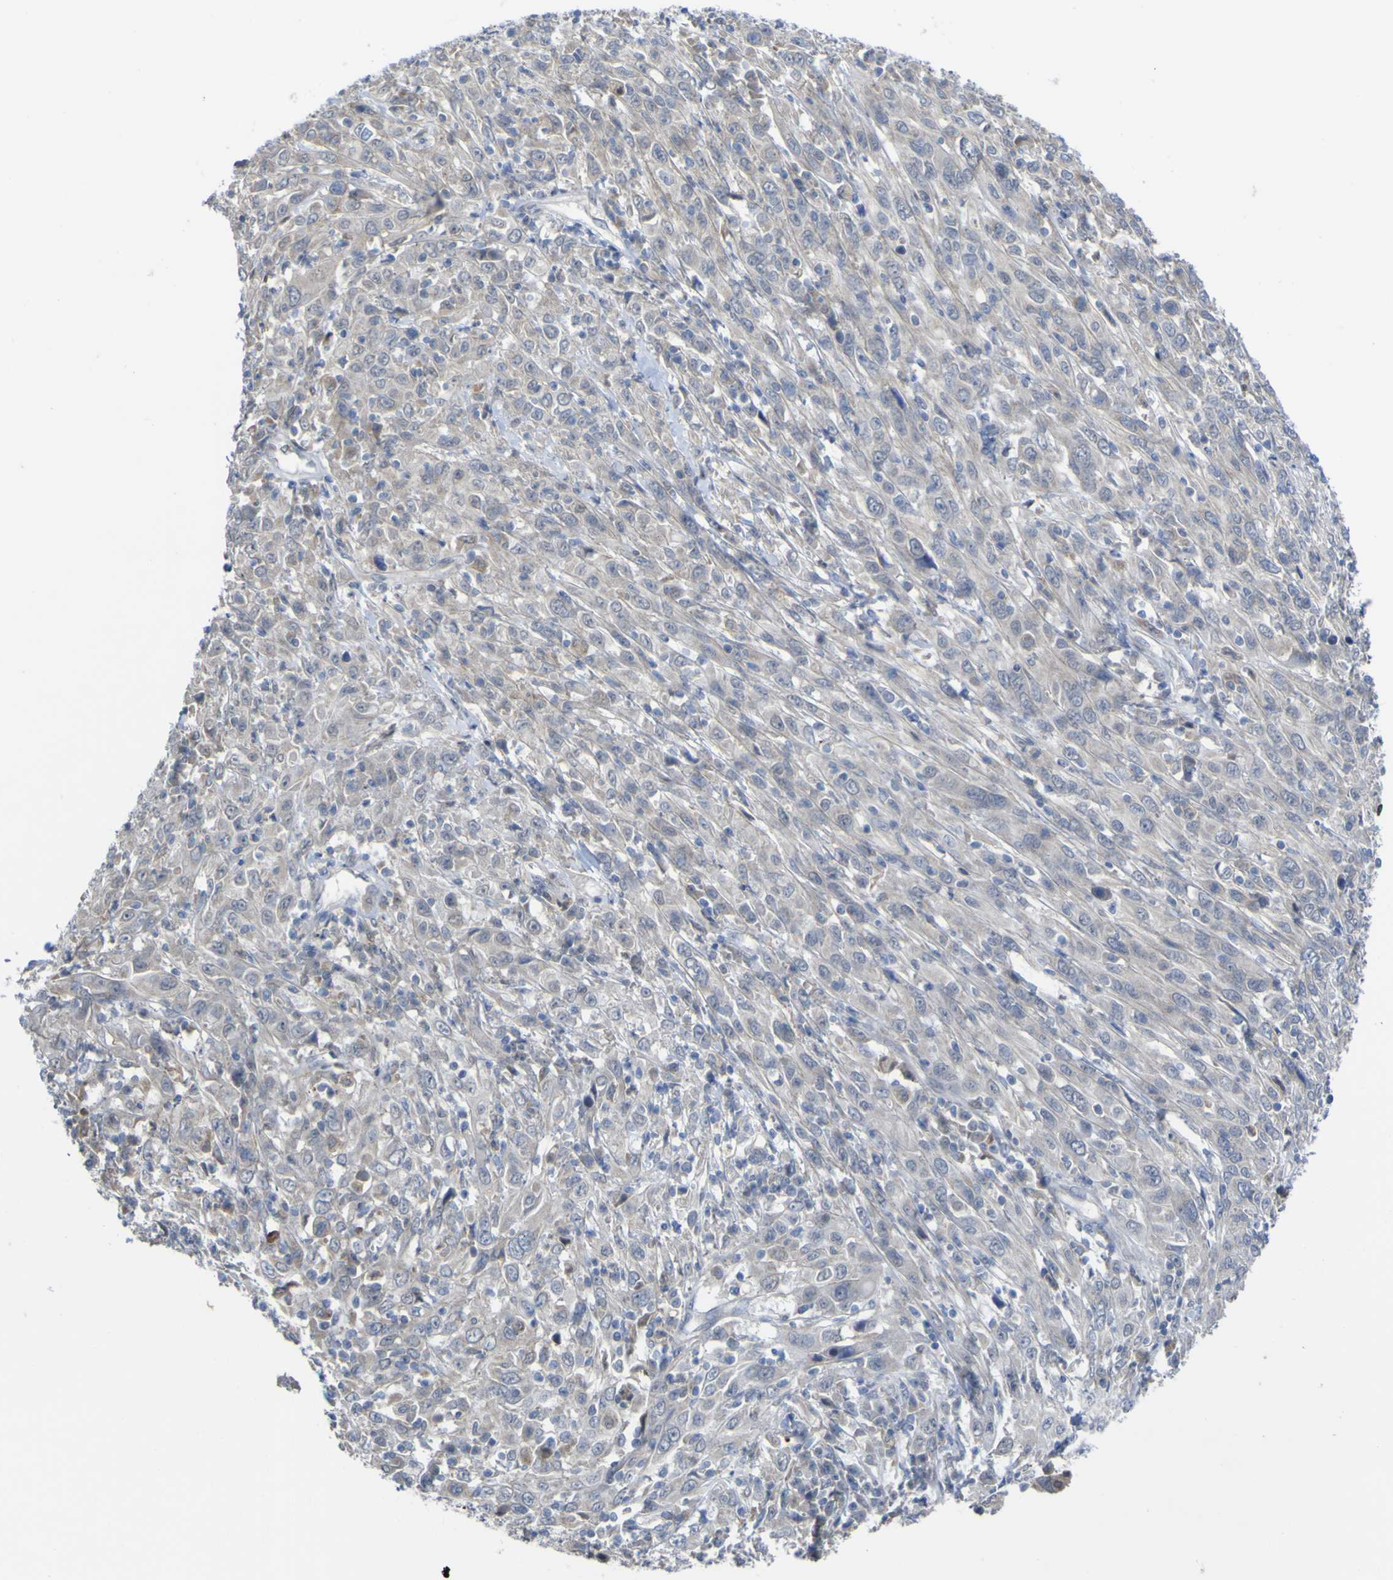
{"staining": {"intensity": "negative", "quantity": "none", "location": "none"}, "tissue": "cervical cancer", "cell_type": "Tumor cells", "image_type": "cancer", "snomed": [{"axis": "morphology", "description": "Squamous cell carcinoma, NOS"}, {"axis": "topography", "description": "Cervix"}], "caption": "High magnification brightfield microscopy of cervical cancer (squamous cell carcinoma) stained with DAB (3,3'-diaminobenzidine) (brown) and counterstained with hematoxylin (blue): tumor cells show no significant expression.", "gene": "TNFRSF11A", "patient": {"sex": "female", "age": 46}}